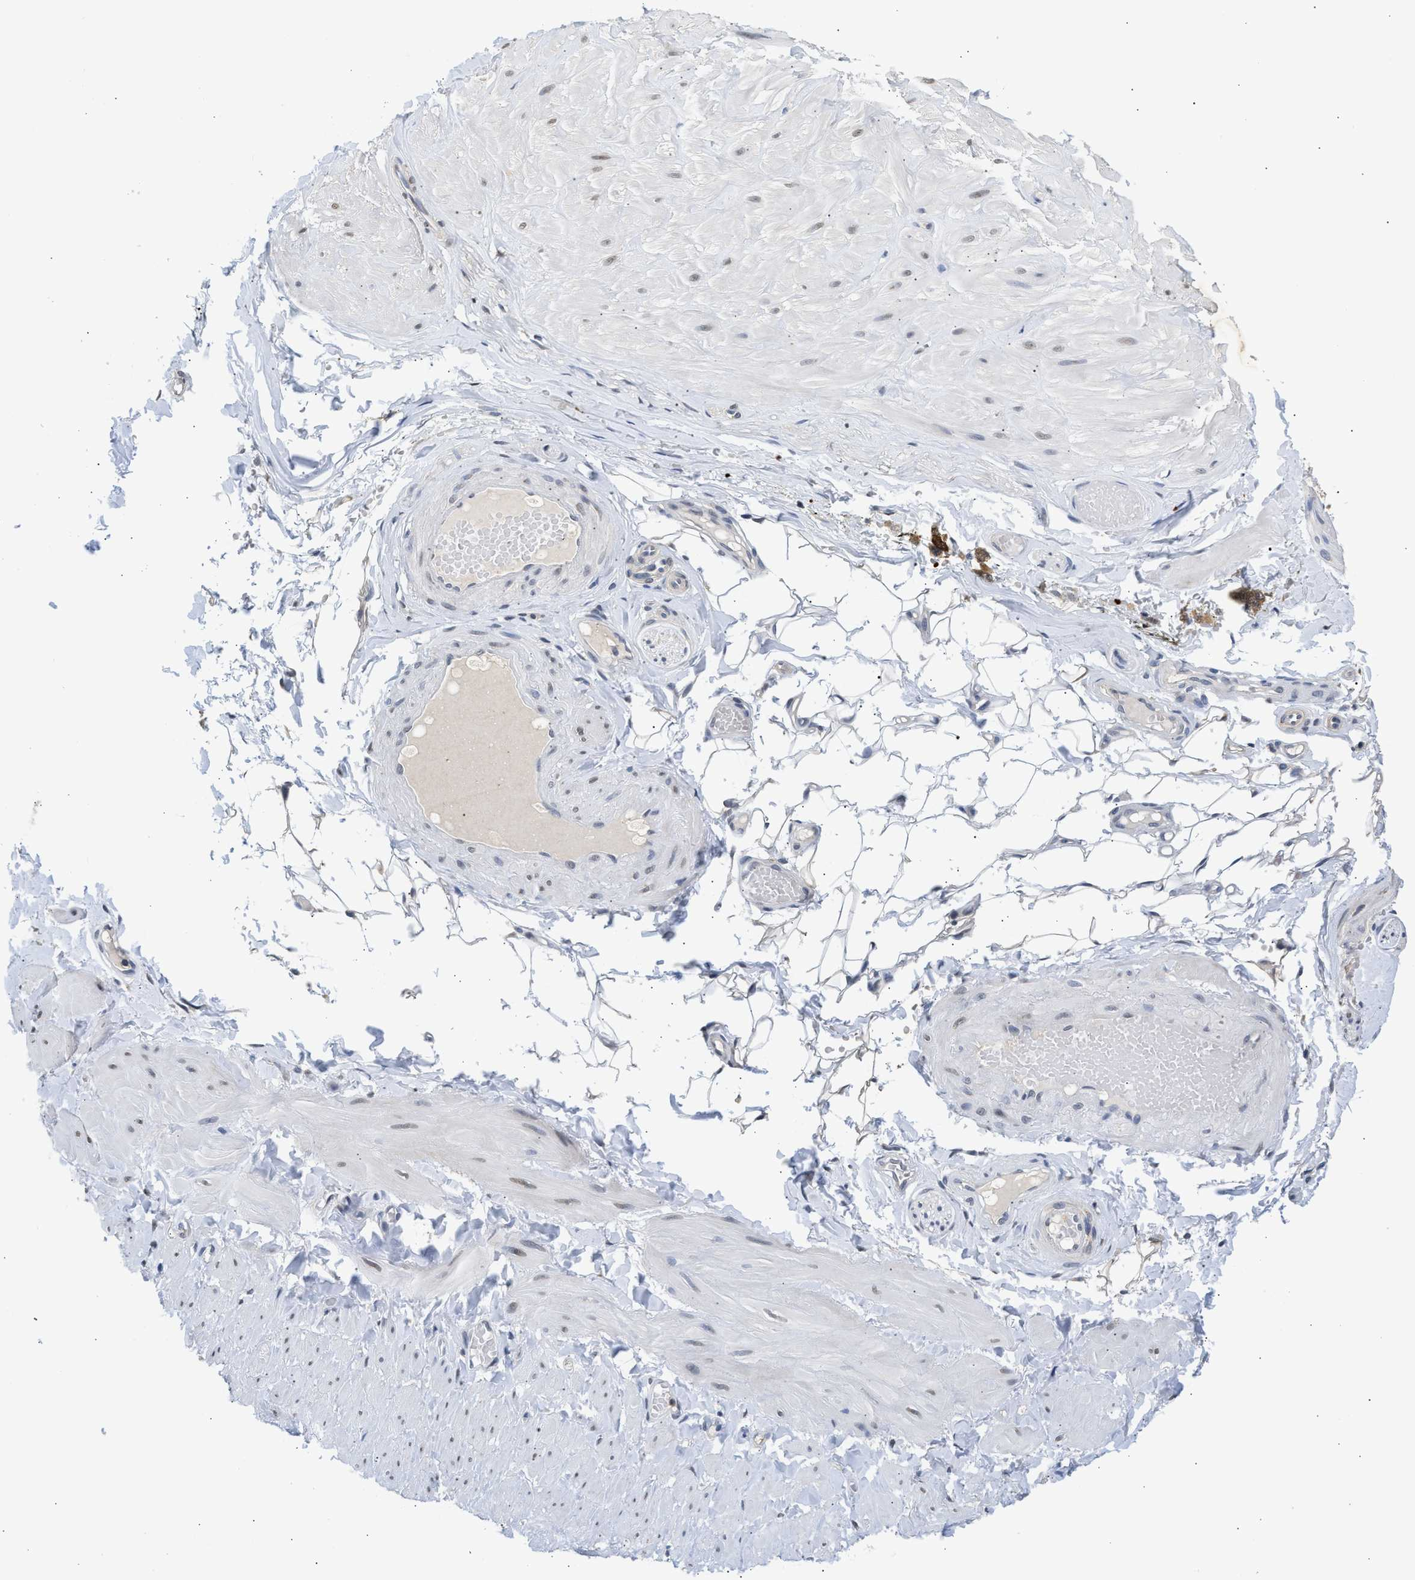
{"staining": {"intensity": "negative", "quantity": "none", "location": "none"}, "tissue": "adipose tissue", "cell_type": "Adipocytes", "image_type": "normal", "snomed": [{"axis": "morphology", "description": "Normal tissue, NOS"}, {"axis": "topography", "description": "Adipose tissue"}, {"axis": "topography", "description": "Vascular tissue"}, {"axis": "topography", "description": "Peripheral nerve tissue"}], "caption": "IHC photomicrograph of unremarkable human adipose tissue stained for a protein (brown), which exhibits no positivity in adipocytes.", "gene": "PPM1L", "patient": {"sex": "male", "age": 25}}